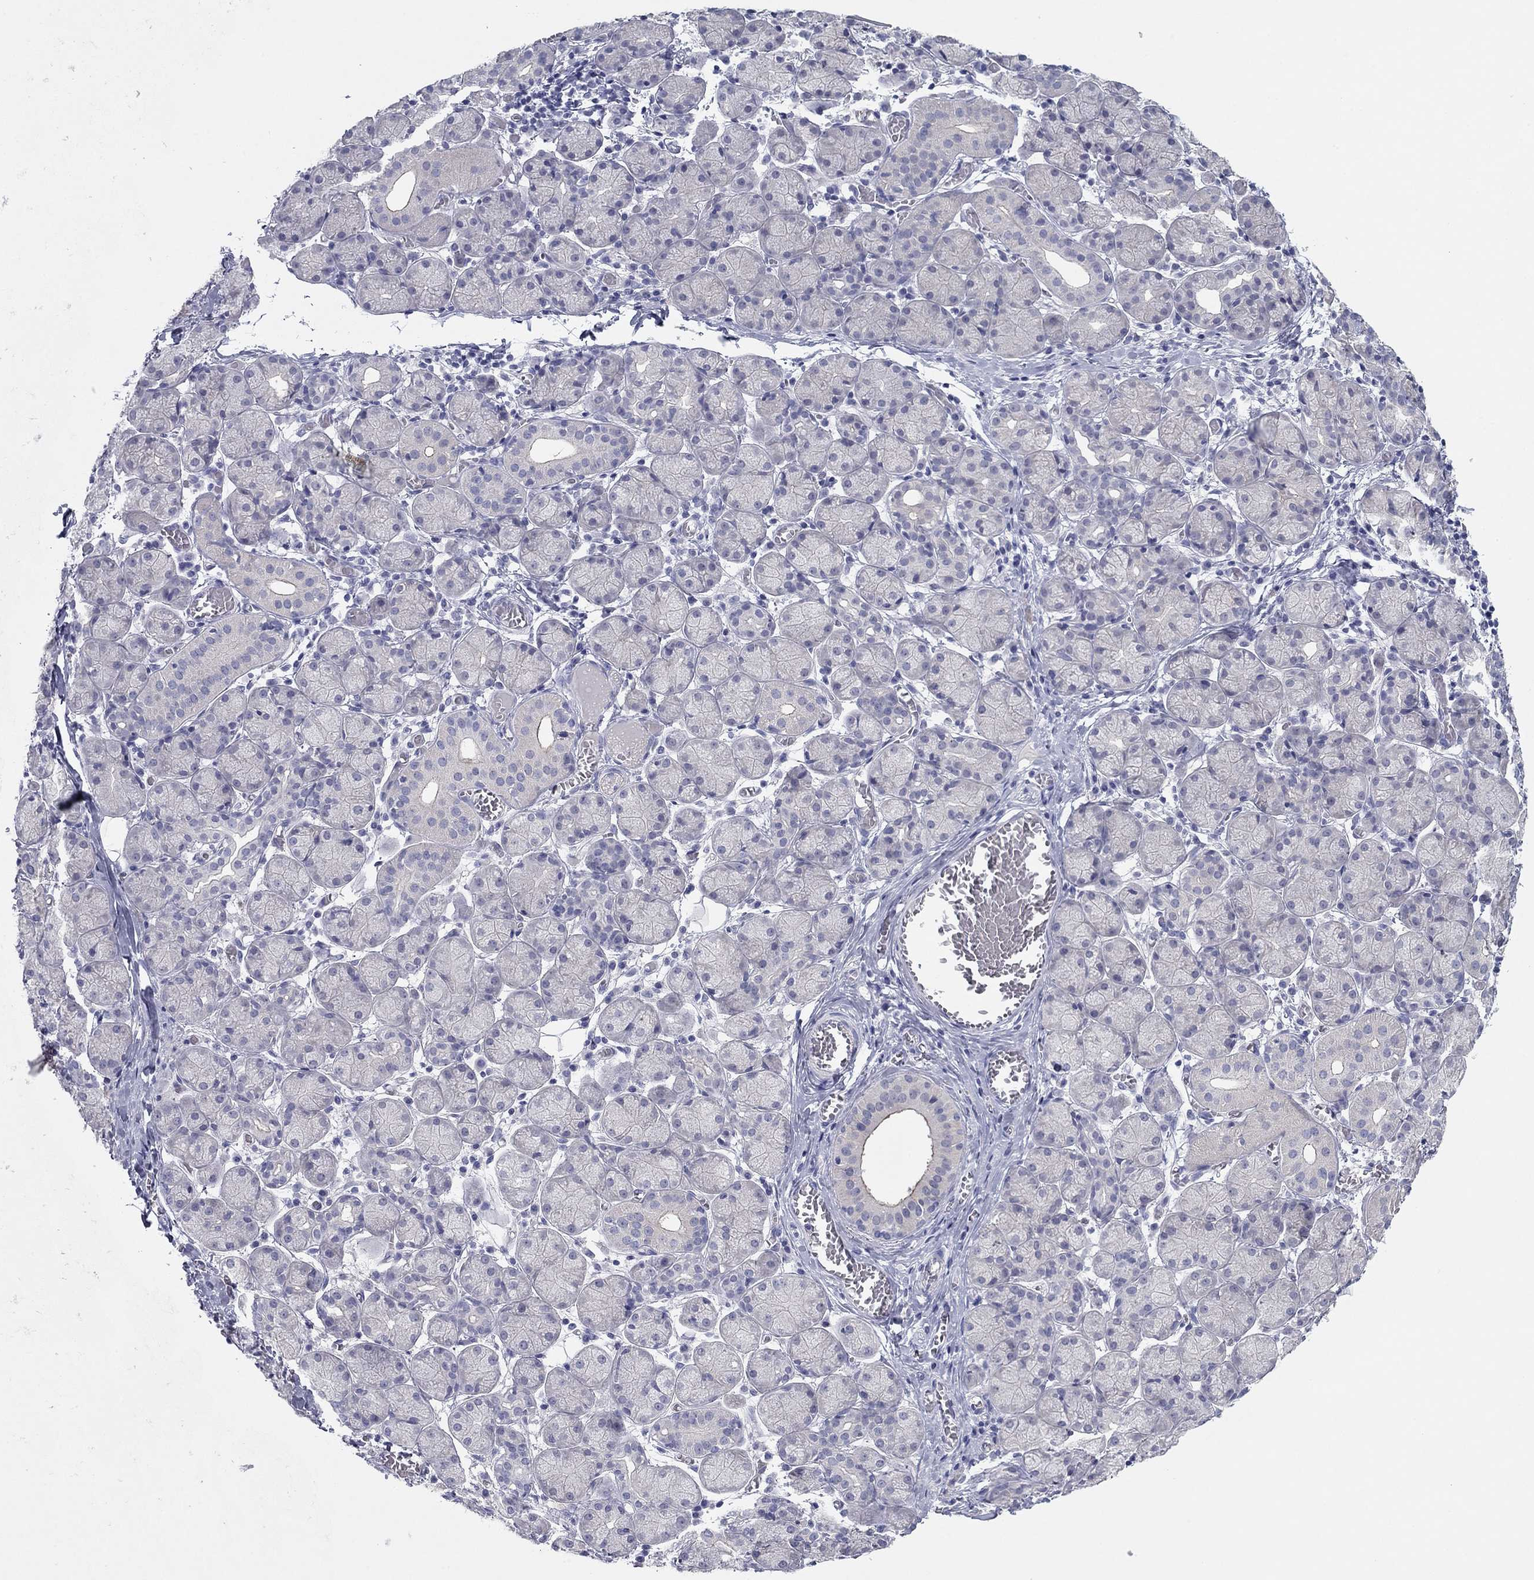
{"staining": {"intensity": "strong", "quantity": "<25%", "location": "cytoplasmic/membranous"}, "tissue": "salivary gland", "cell_type": "Glandular cells", "image_type": "normal", "snomed": [{"axis": "morphology", "description": "Normal tissue, NOS"}, {"axis": "topography", "description": "Salivary gland"}, {"axis": "topography", "description": "Peripheral nerve tissue"}], "caption": "Immunohistochemical staining of benign salivary gland displays <25% levels of strong cytoplasmic/membranous protein positivity in about <25% of glandular cells.", "gene": "PLS1", "patient": {"sex": "female", "age": 24}}